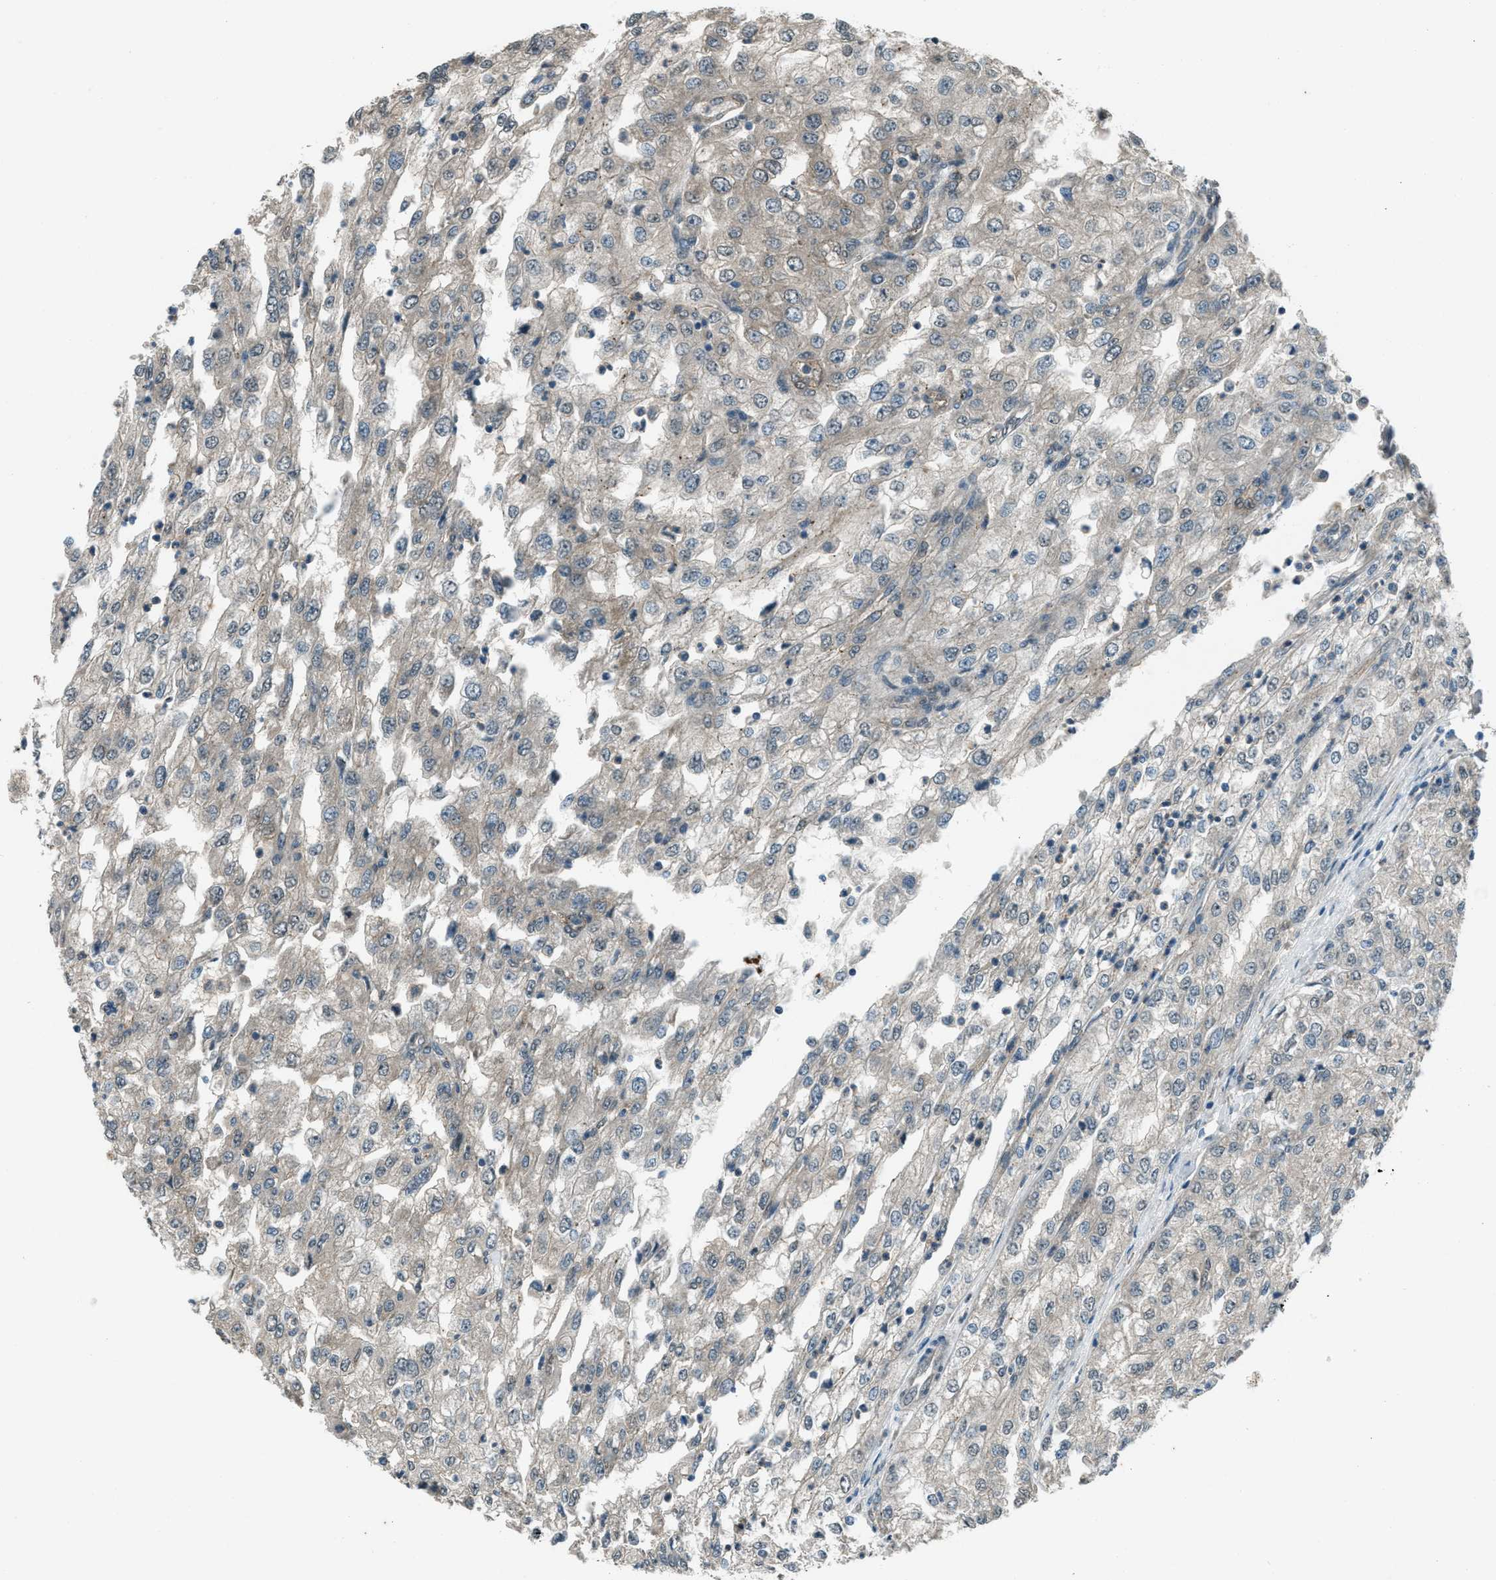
{"staining": {"intensity": "negative", "quantity": "none", "location": "none"}, "tissue": "renal cancer", "cell_type": "Tumor cells", "image_type": "cancer", "snomed": [{"axis": "morphology", "description": "Adenocarcinoma, NOS"}, {"axis": "topography", "description": "Kidney"}], "caption": "A photomicrograph of adenocarcinoma (renal) stained for a protein demonstrates no brown staining in tumor cells.", "gene": "SVIL", "patient": {"sex": "female", "age": 54}}